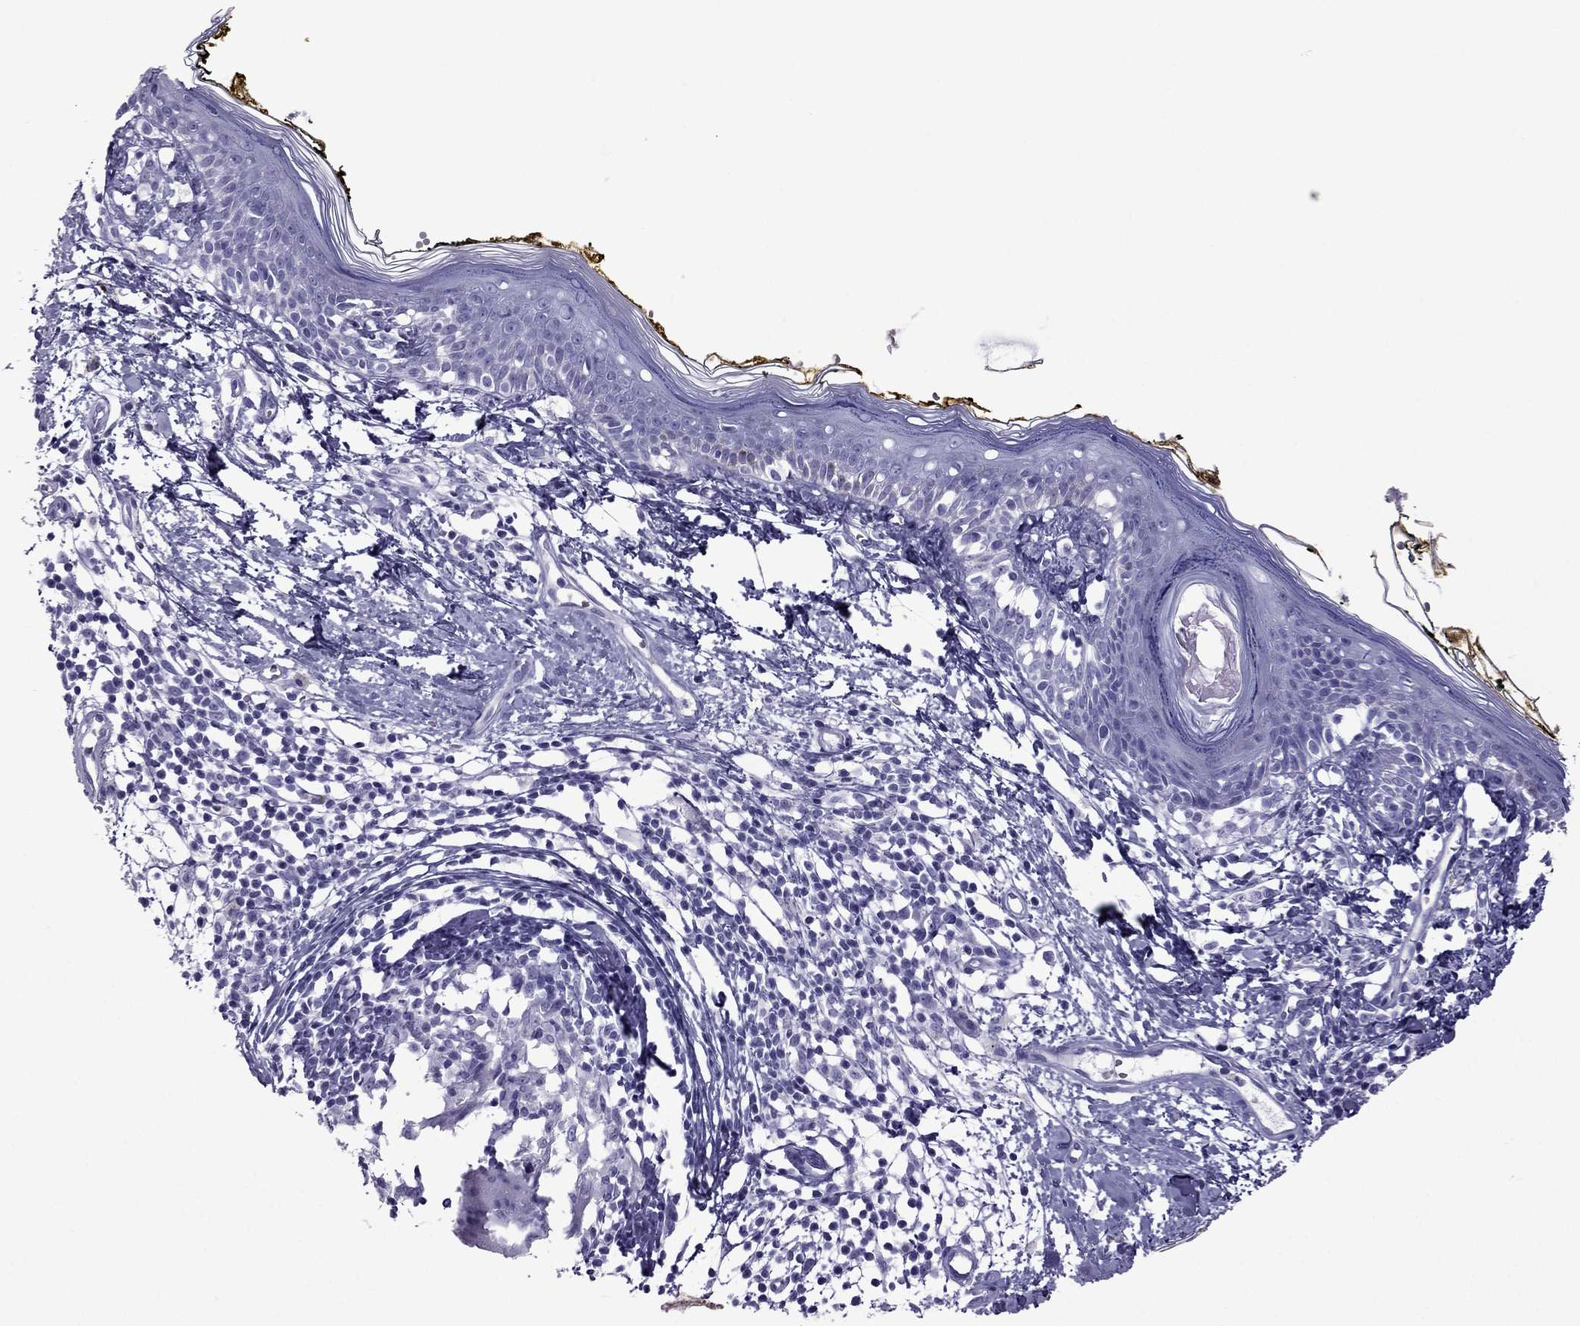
{"staining": {"intensity": "negative", "quantity": "none", "location": "none"}, "tissue": "skin", "cell_type": "Fibroblasts", "image_type": "normal", "snomed": [{"axis": "morphology", "description": "Normal tissue, NOS"}, {"axis": "topography", "description": "Skin"}], "caption": "Immunohistochemistry image of normal human skin stained for a protein (brown), which shows no expression in fibroblasts.", "gene": "TFF3", "patient": {"sex": "male", "age": 76}}